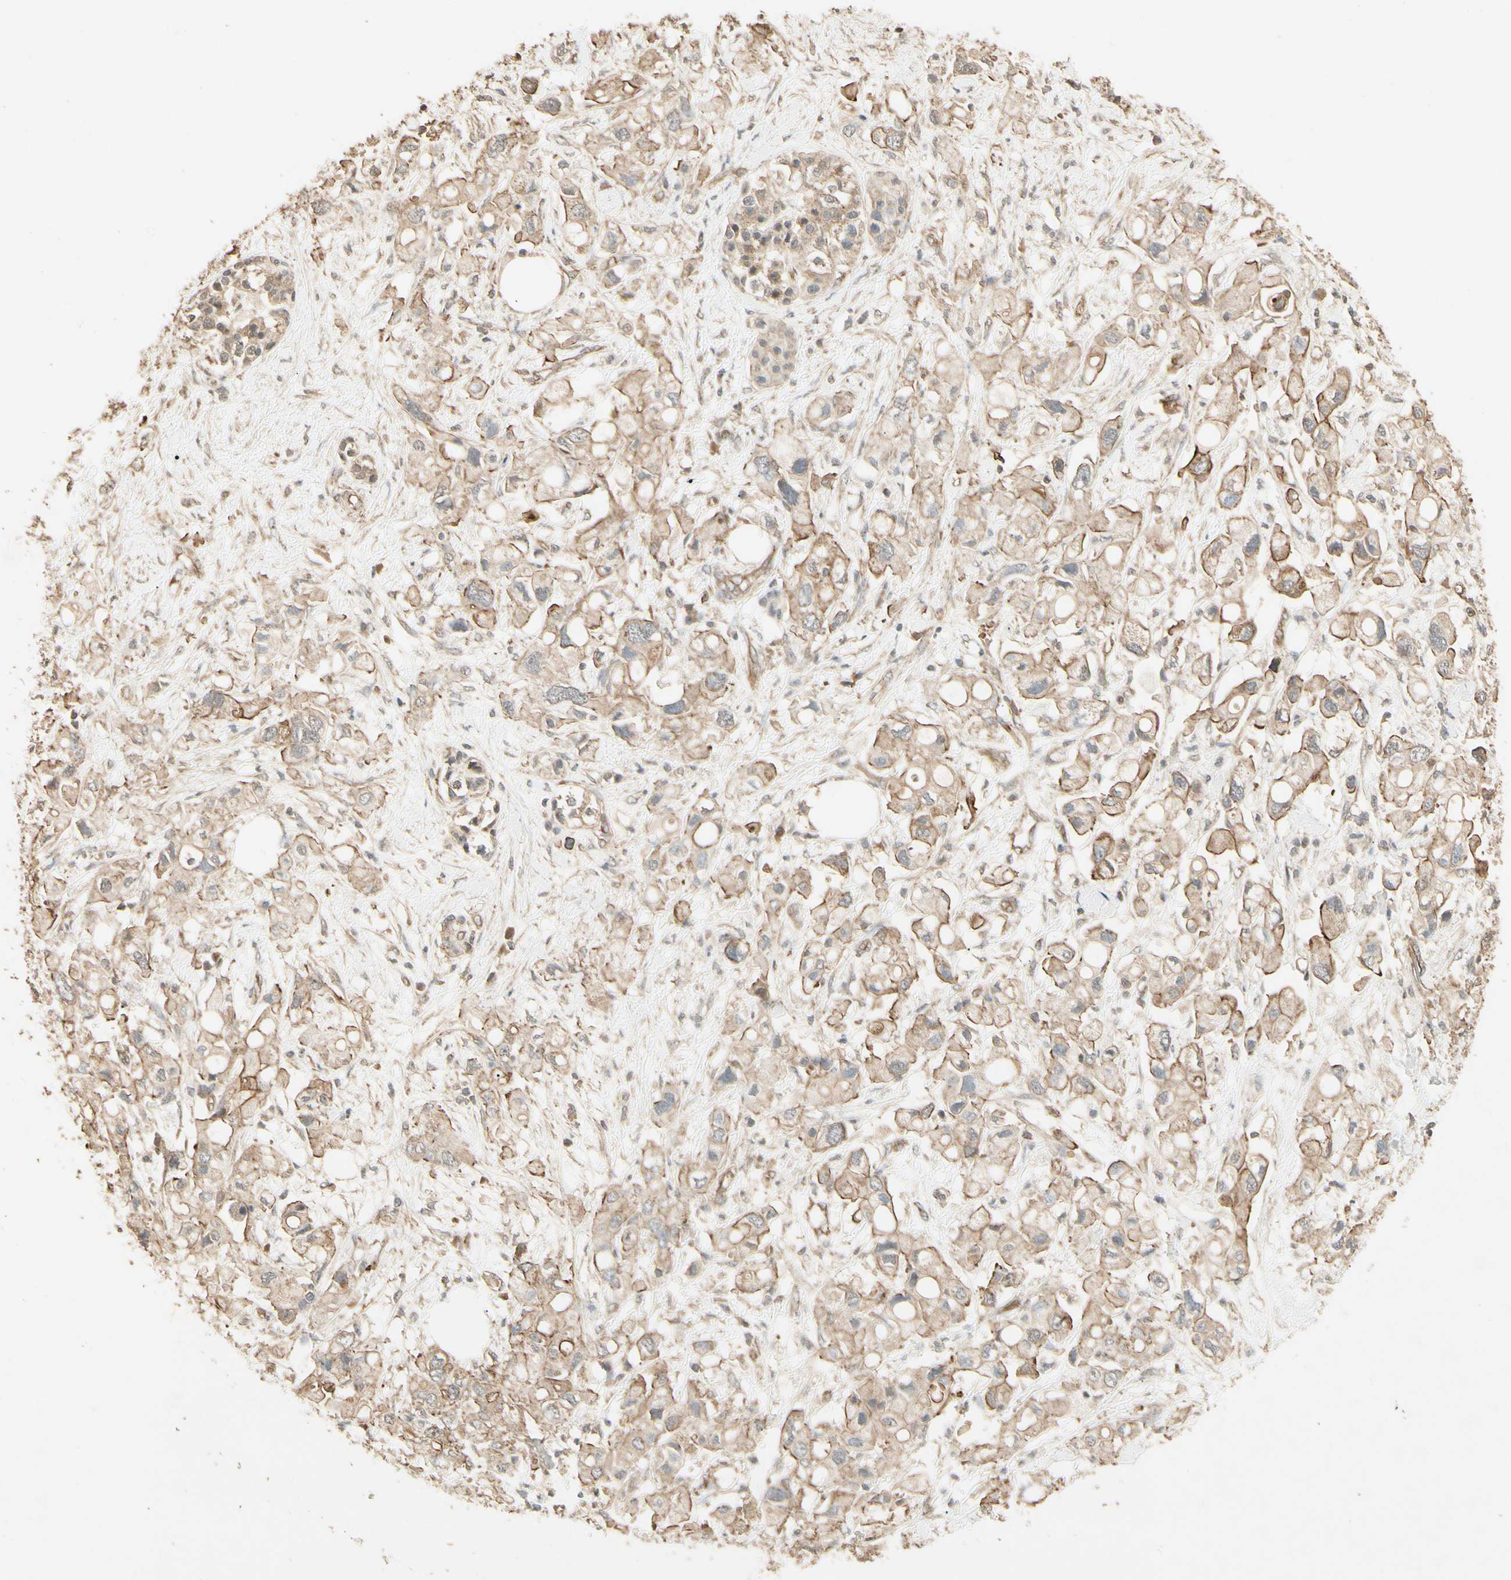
{"staining": {"intensity": "moderate", "quantity": "25%-75%", "location": "cytoplasmic/membranous"}, "tissue": "pancreatic cancer", "cell_type": "Tumor cells", "image_type": "cancer", "snomed": [{"axis": "morphology", "description": "Adenocarcinoma, NOS"}, {"axis": "topography", "description": "Pancreas"}], "caption": "The photomicrograph reveals a brown stain indicating the presence of a protein in the cytoplasmic/membranous of tumor cells in adenocarcinoma (pancreatic). The protein of interest is shown in brown color, while the nuclei are stained blue.", "gene": "RNF180", "patient": {"sex": "female", "age": 56}}